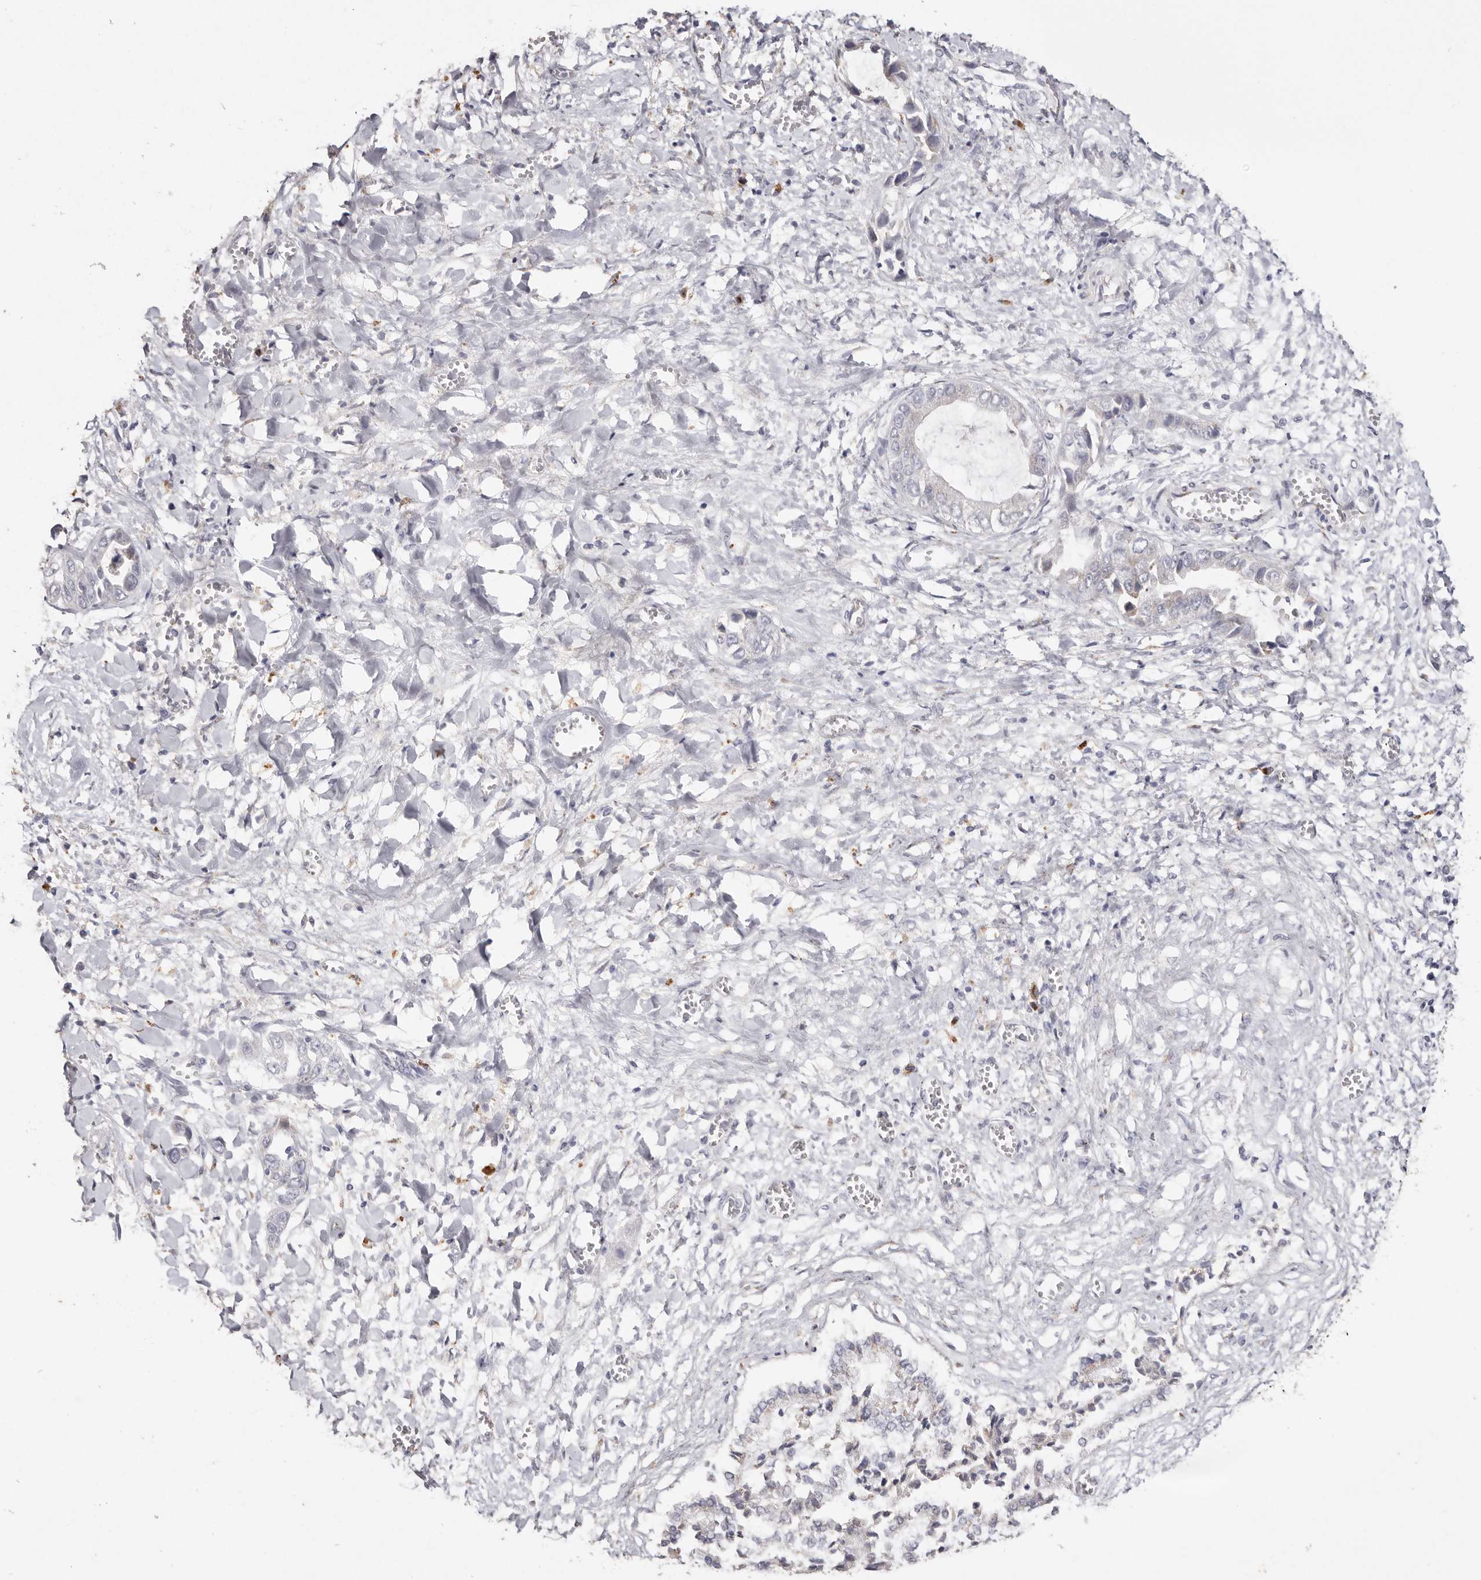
{"staining": {"intensity": "negative", "quantity": "none", "location": "none"}, "tissue": "liver cancer", "cell_type": "Tumor cells", "image_type": "cancer", "snomed": [{"axis": "morphology", "description": "Cholangiocarcinoma"}, {"axis": "topography", "description": "Liver"}], "caption": "Immunohistochemistry of human liver cancer (cholangiocarcinoma) reveals no positivity in tumor cells.", "gene": "LGALS7B", "patient": {"sex": "female", "age": 52}}